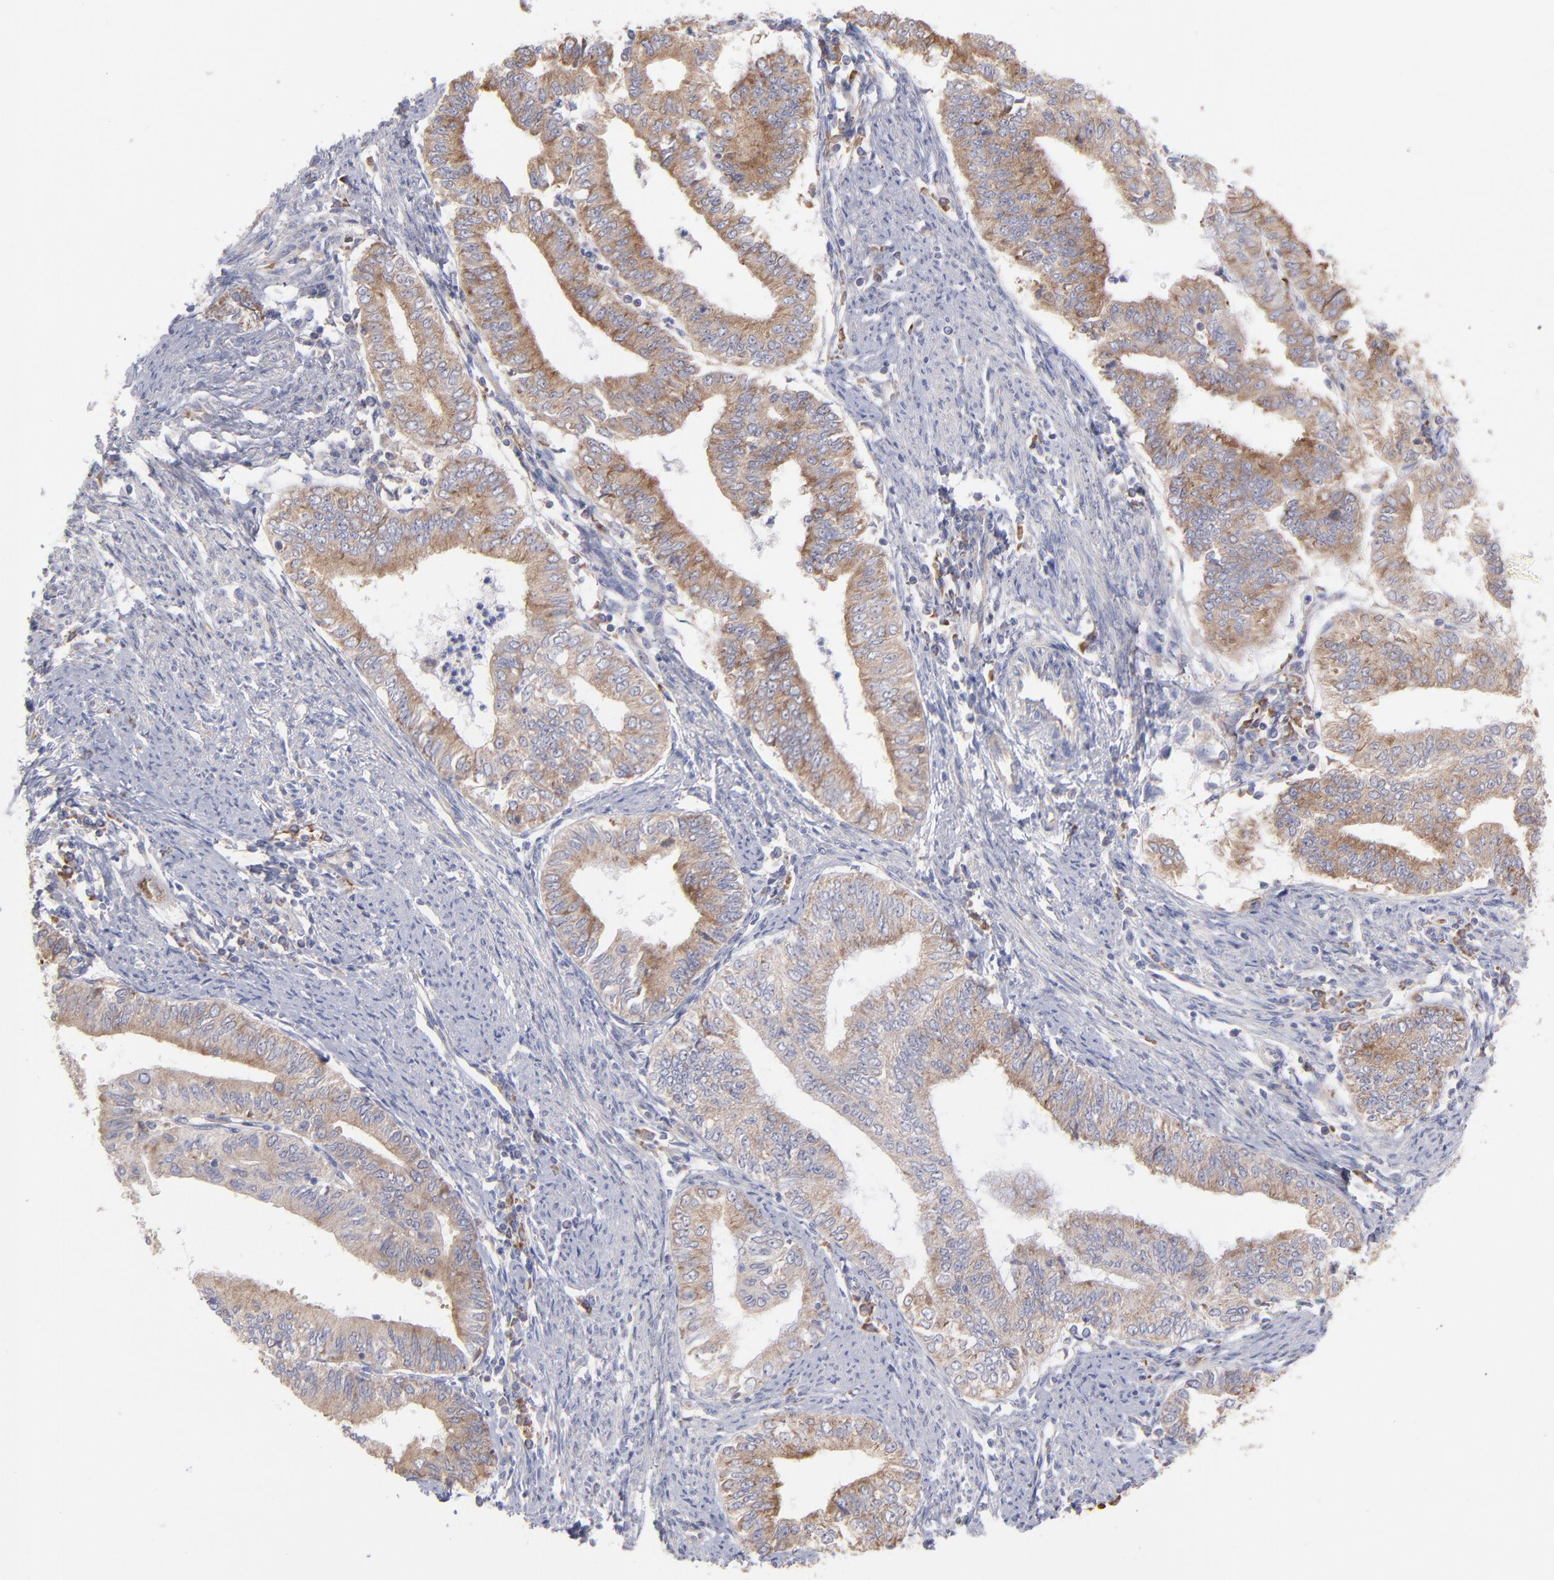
{"staining": {"intensity": "weak", "quantity": "25%-75%", "location": "cytoplasmic/membranous"}, "tissue": "endometrial cancer", "cell_type": "Tumor cells", "image_type": "cancer", "snomed": [{"axis": "morphology", "description": "Adenocarcinoma, NOS"}, {"axis": "topography", "description": "Endometrium"}], "caption": "Protein staining of endometrial cancer tissue displays weak cytoplasmic/membranous positivity in about 25%-75% of tumor cells.", "gene": "RPLP0", "patient": {"sex": "female", "age": 66}}